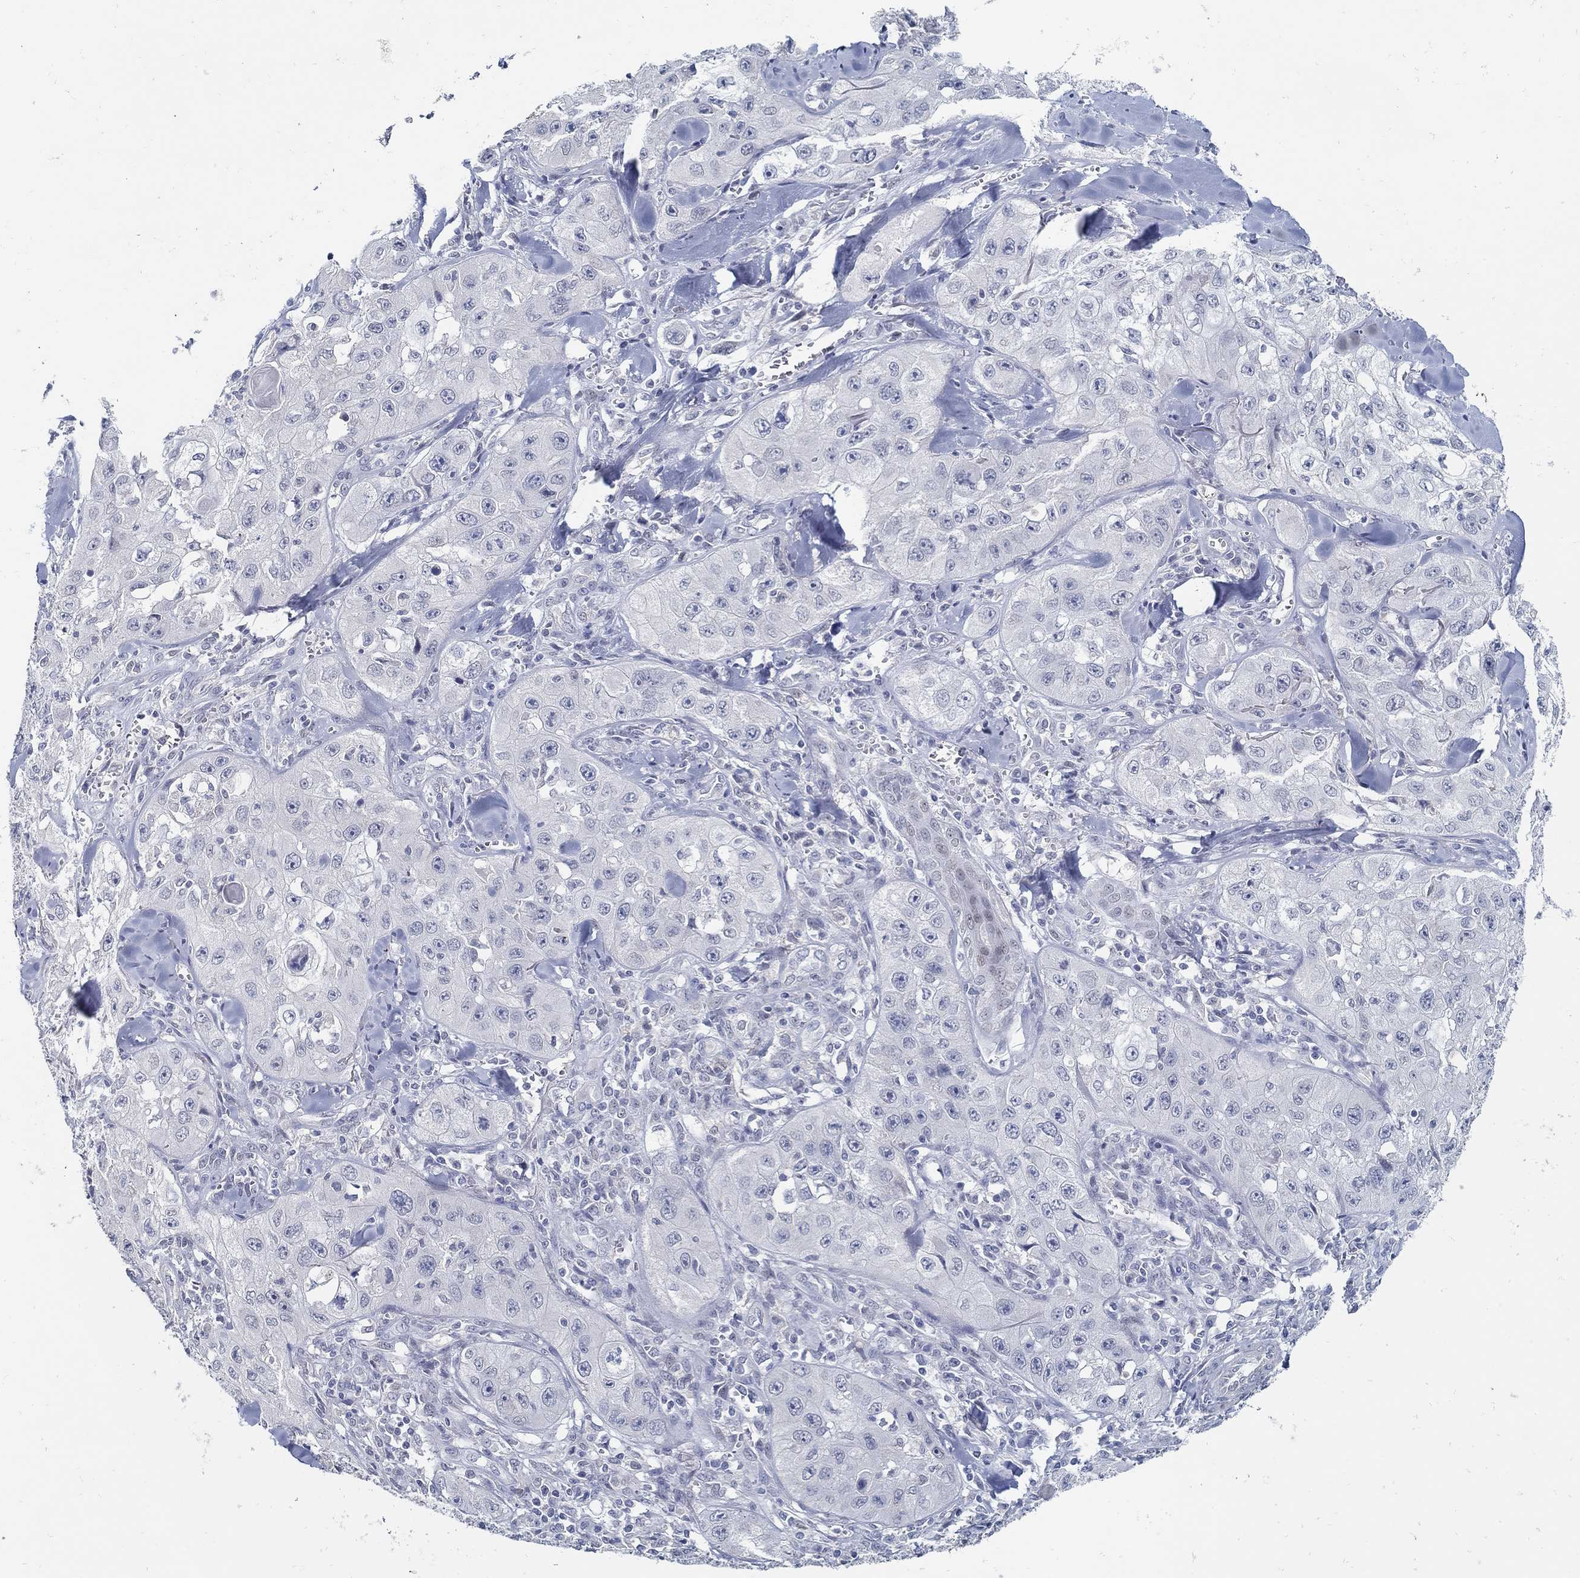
{"staining": {"intensity": "negative", "quantity": "none", "location": "none"}, "tissue": "skin cancer", "cell_type": "Tumor cells", "image_type": "cancer", "snomed": [{"axis": "morphology", "description": "Squamous cell carcinoma, NOS"}, {"axis": "topography", "description": "Skin"}, {"axis": "topography", "description": "Subcutis"}], "caption": "A high-resolution photomicrograph shows immunohistochemistry staining of skin cancer (squamous cell carcinoma), which exhibits no significant staining in tumor cells.", "gene": "USP29", "patient": {"sex": "male", "age": 73}}